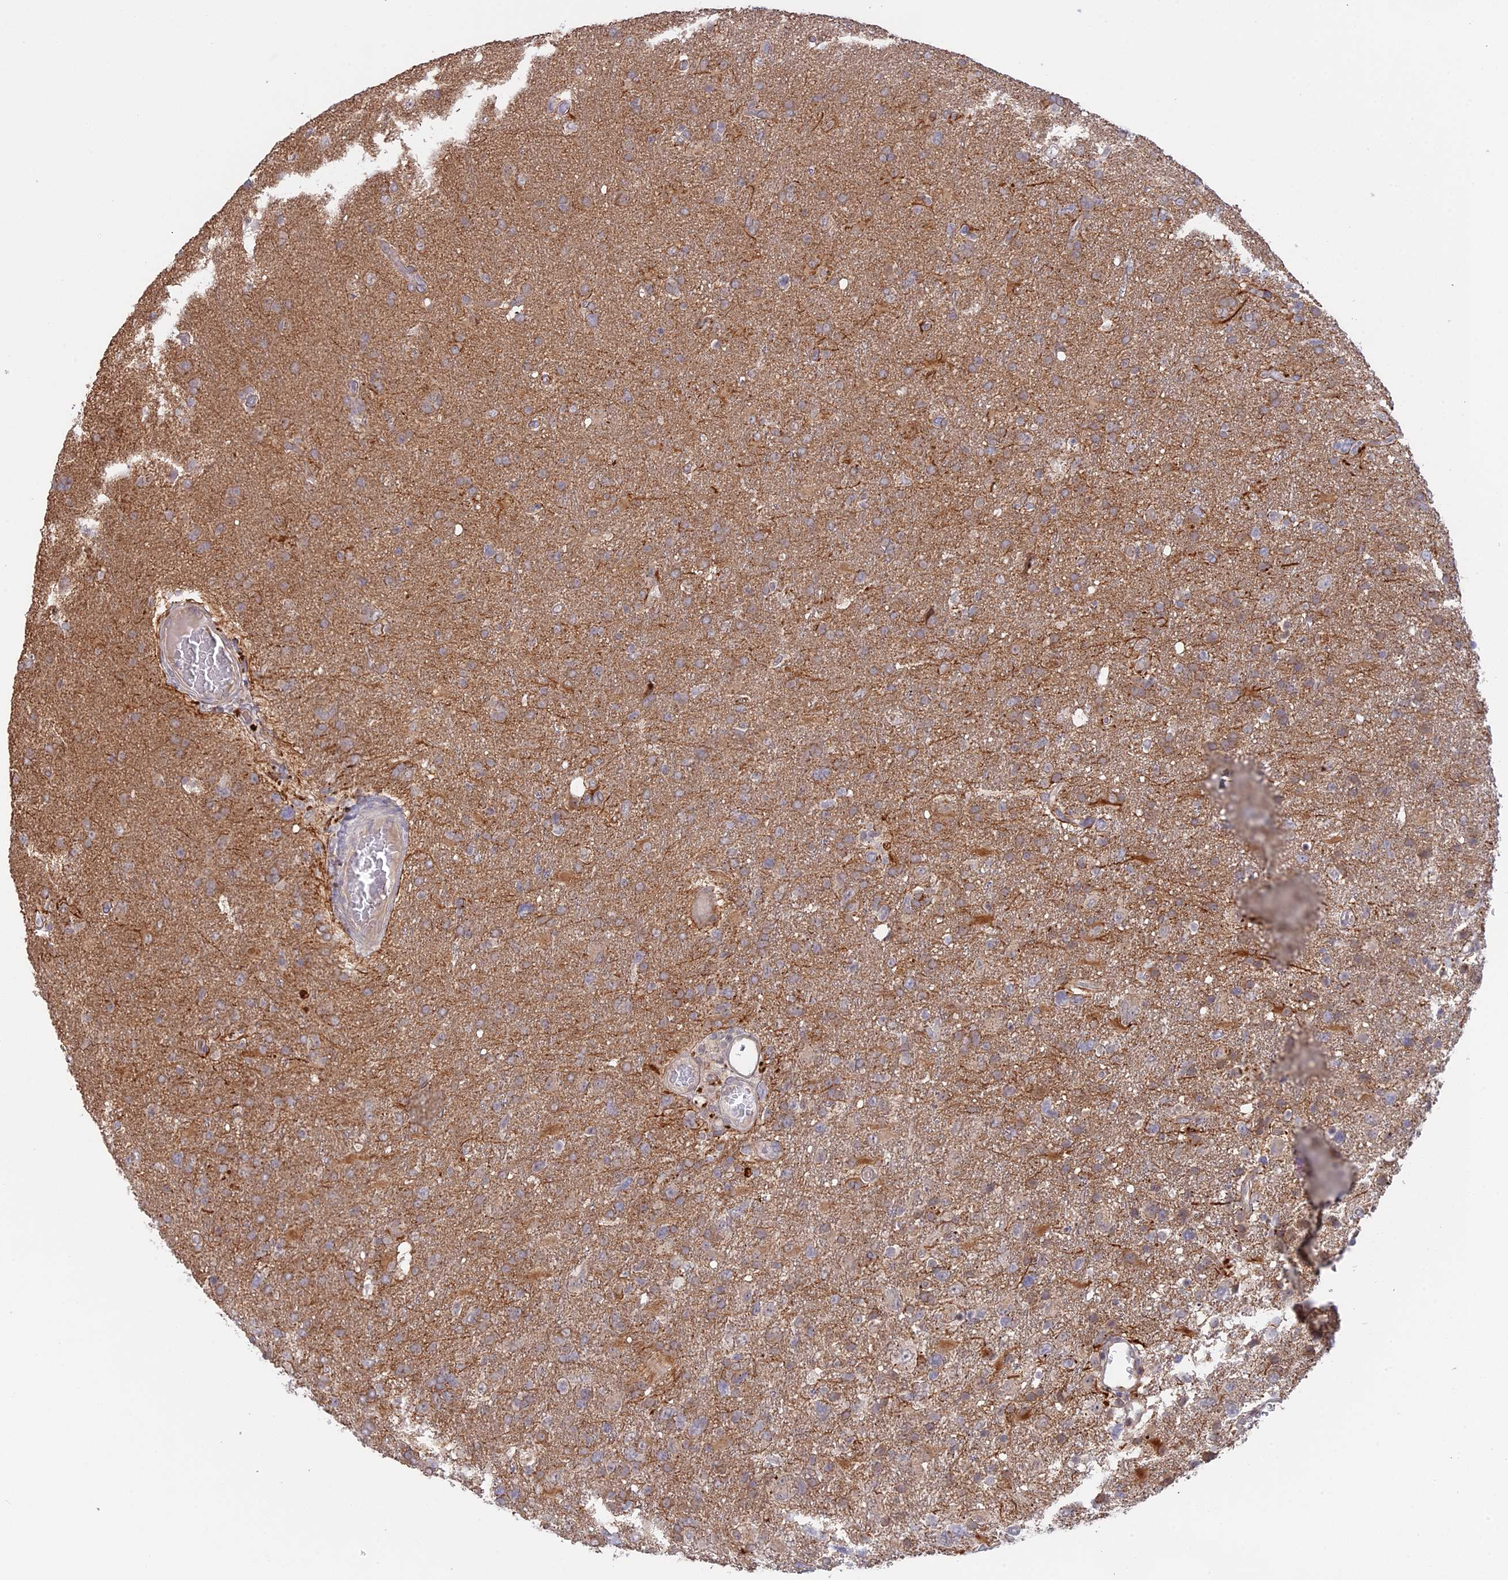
{"staining": {"intensity": "weak", "quantity": ">75%", "location": "cytoplasmic/membranous"}, "tissue": "glioma", "cell_type": "Tumor cells", "image_type": "cancer", "snomed": [{"axis": "morphology", "description": "Glioma, malignant, High grade"}, {"axis": "topography", "description": "Brain"}], "caption": "High-grade glioma (malignant) stained with a protein marker demonstrates weak staining in tumor cells.", "gene": "GSKIP", "patient": {"sex": "male", "age": 61}}